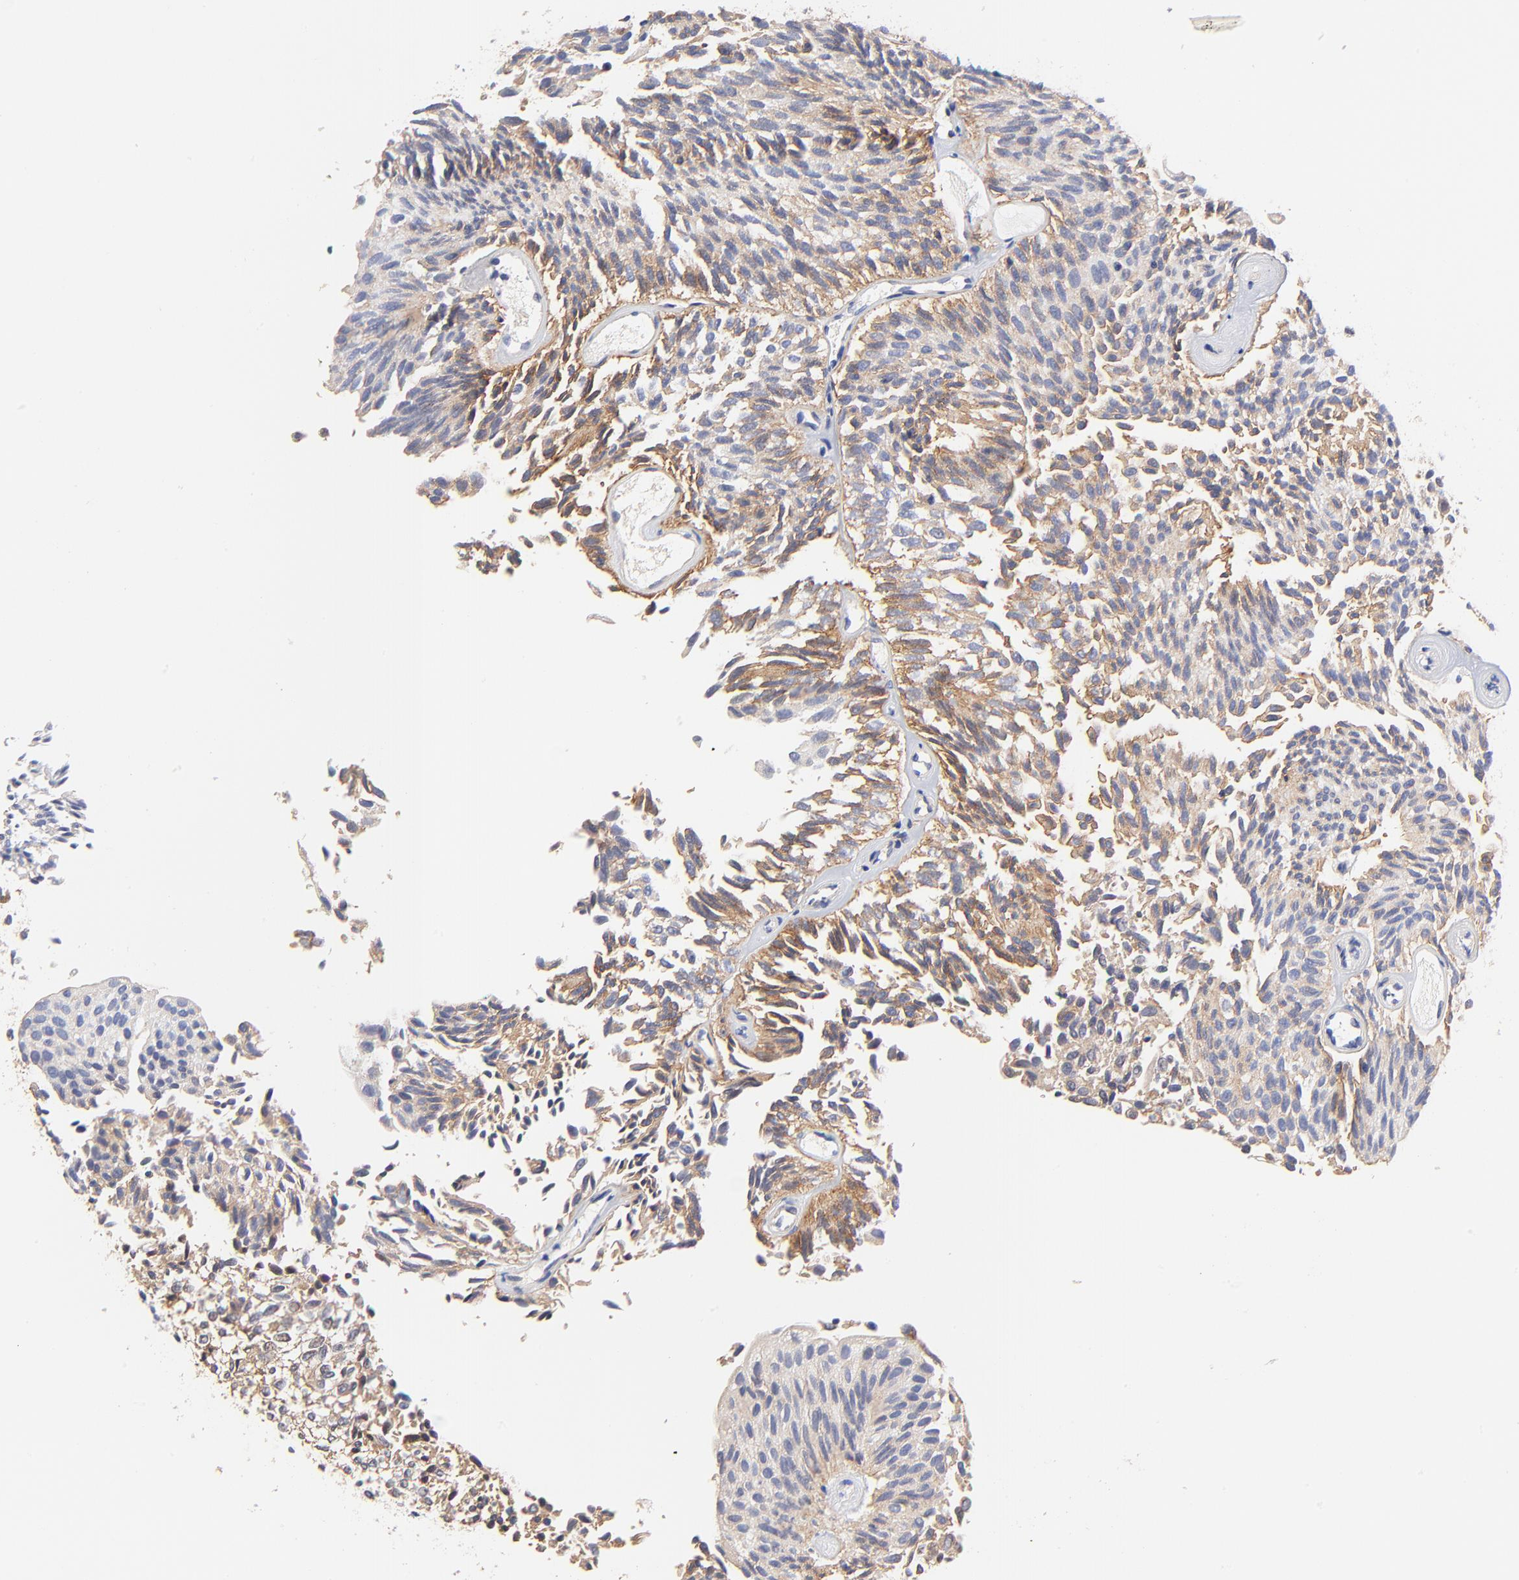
{"staining": {"intensity": "weak", "quantity": "25%-75%", "location": "cytoplasmic/membranous"}, "tissue": "urothelial cancer", "cell_type": "Tumor cells", "image_type": "cancer", "snomed": [{"axis": "morphology", "description": "Urothelial carcinoma, Low grade"}, {"axis": "topography", "description": "Urinary bladder"}], "caption": "A brown stain labels weak cytoplasmic/membranous positivity of a protein in urothelial cancer tumor cells.", "gene": "PTK7", "patient": {"sex": "male", "age": 76}}